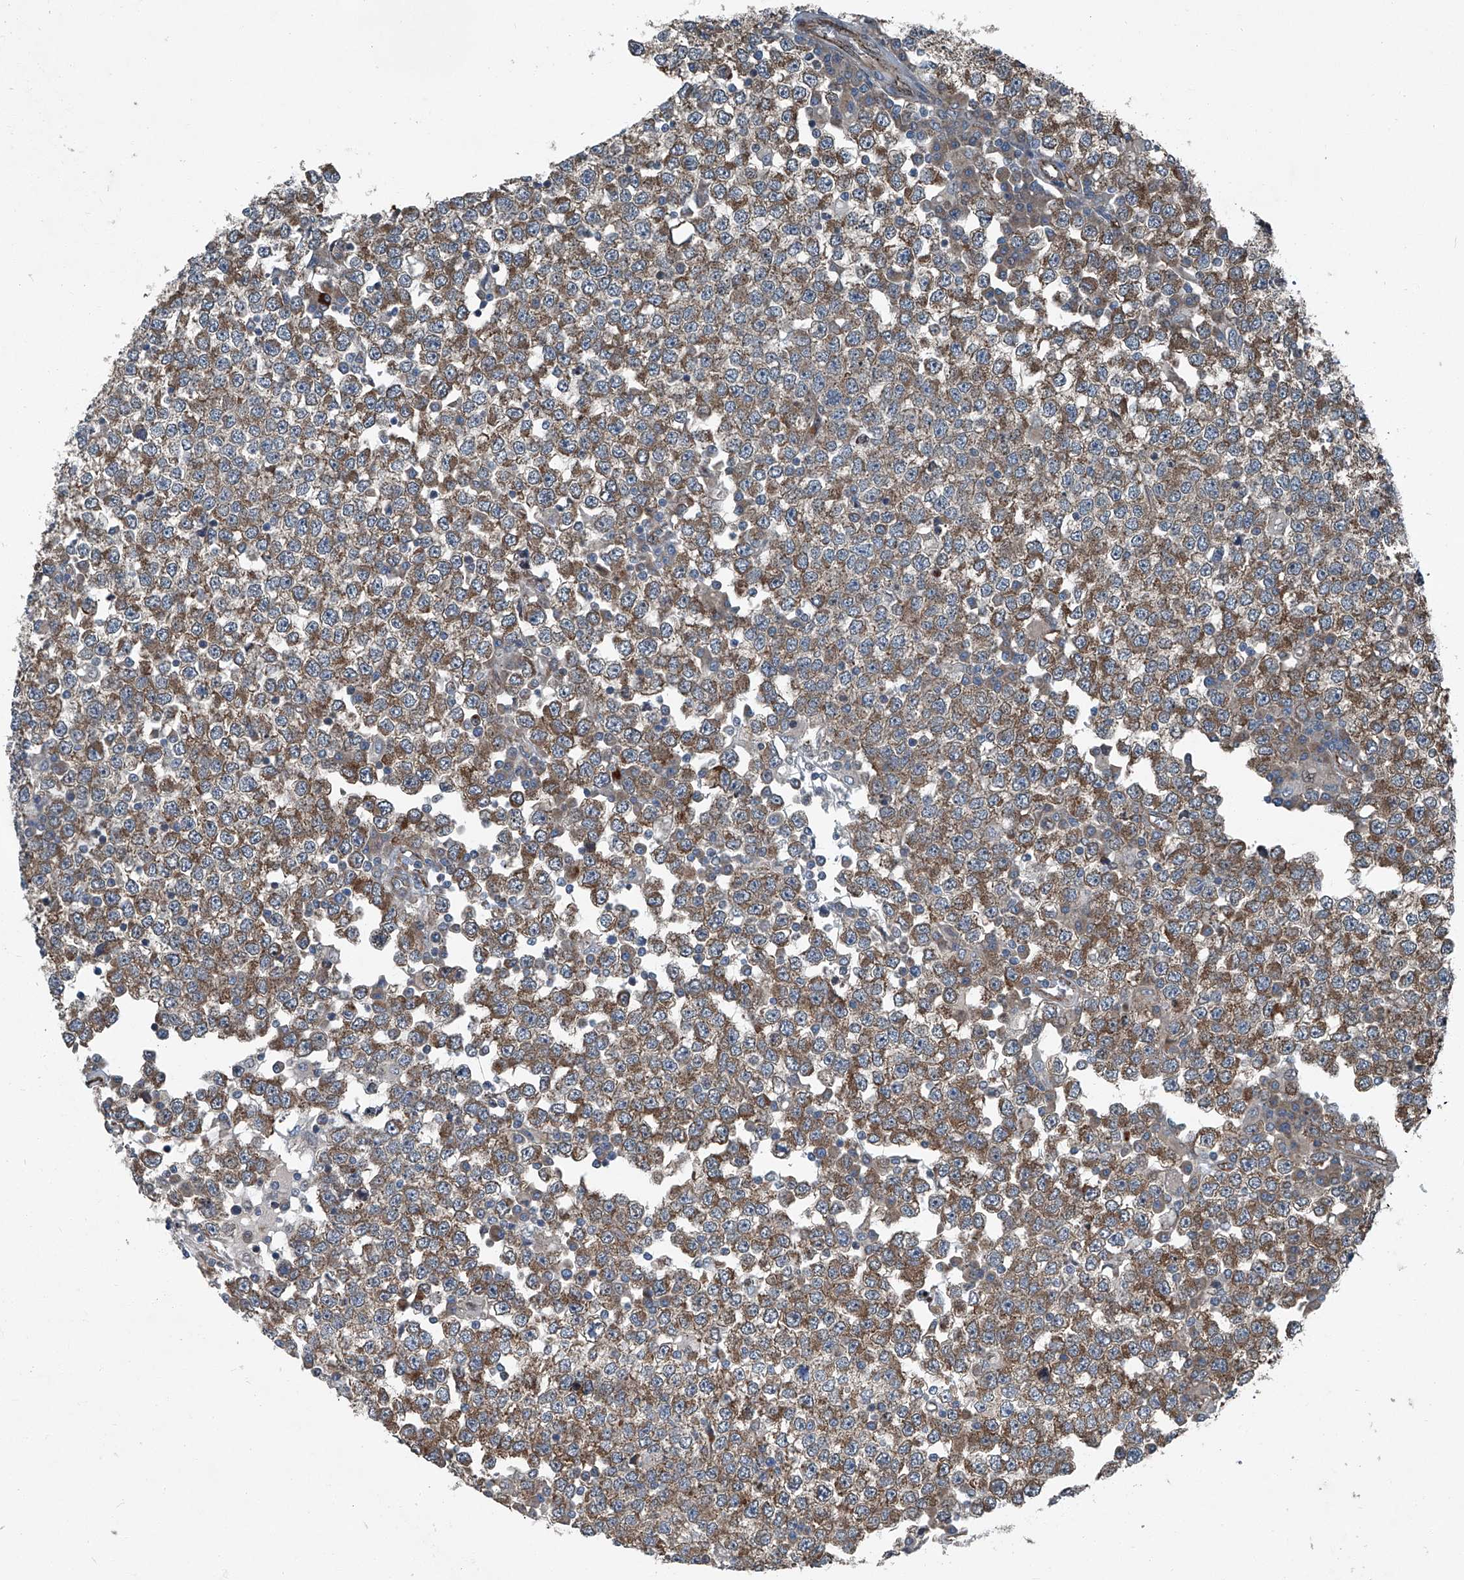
{"staining": {"intensity": "moderate", "quantity": ">75%", "location": "cytoplasmic/membranous"}, "tissue": "testis cancer", "cell_type": "Tumor cells", "image_type": "cancer", "snomed": [{"axis": "morphology", "description": "Seminoma, NOS"}, {"axis": "topography", "description": "Testis"}], "caption": "Approximately >75% of tumor cells in human testis seminoma reveal moderate cytoplasmic/membranous protein staining as visualized by brown immunohistochemical staining.", "gene": "SENP2", "patient": {"sex": "male", "age": 65}}